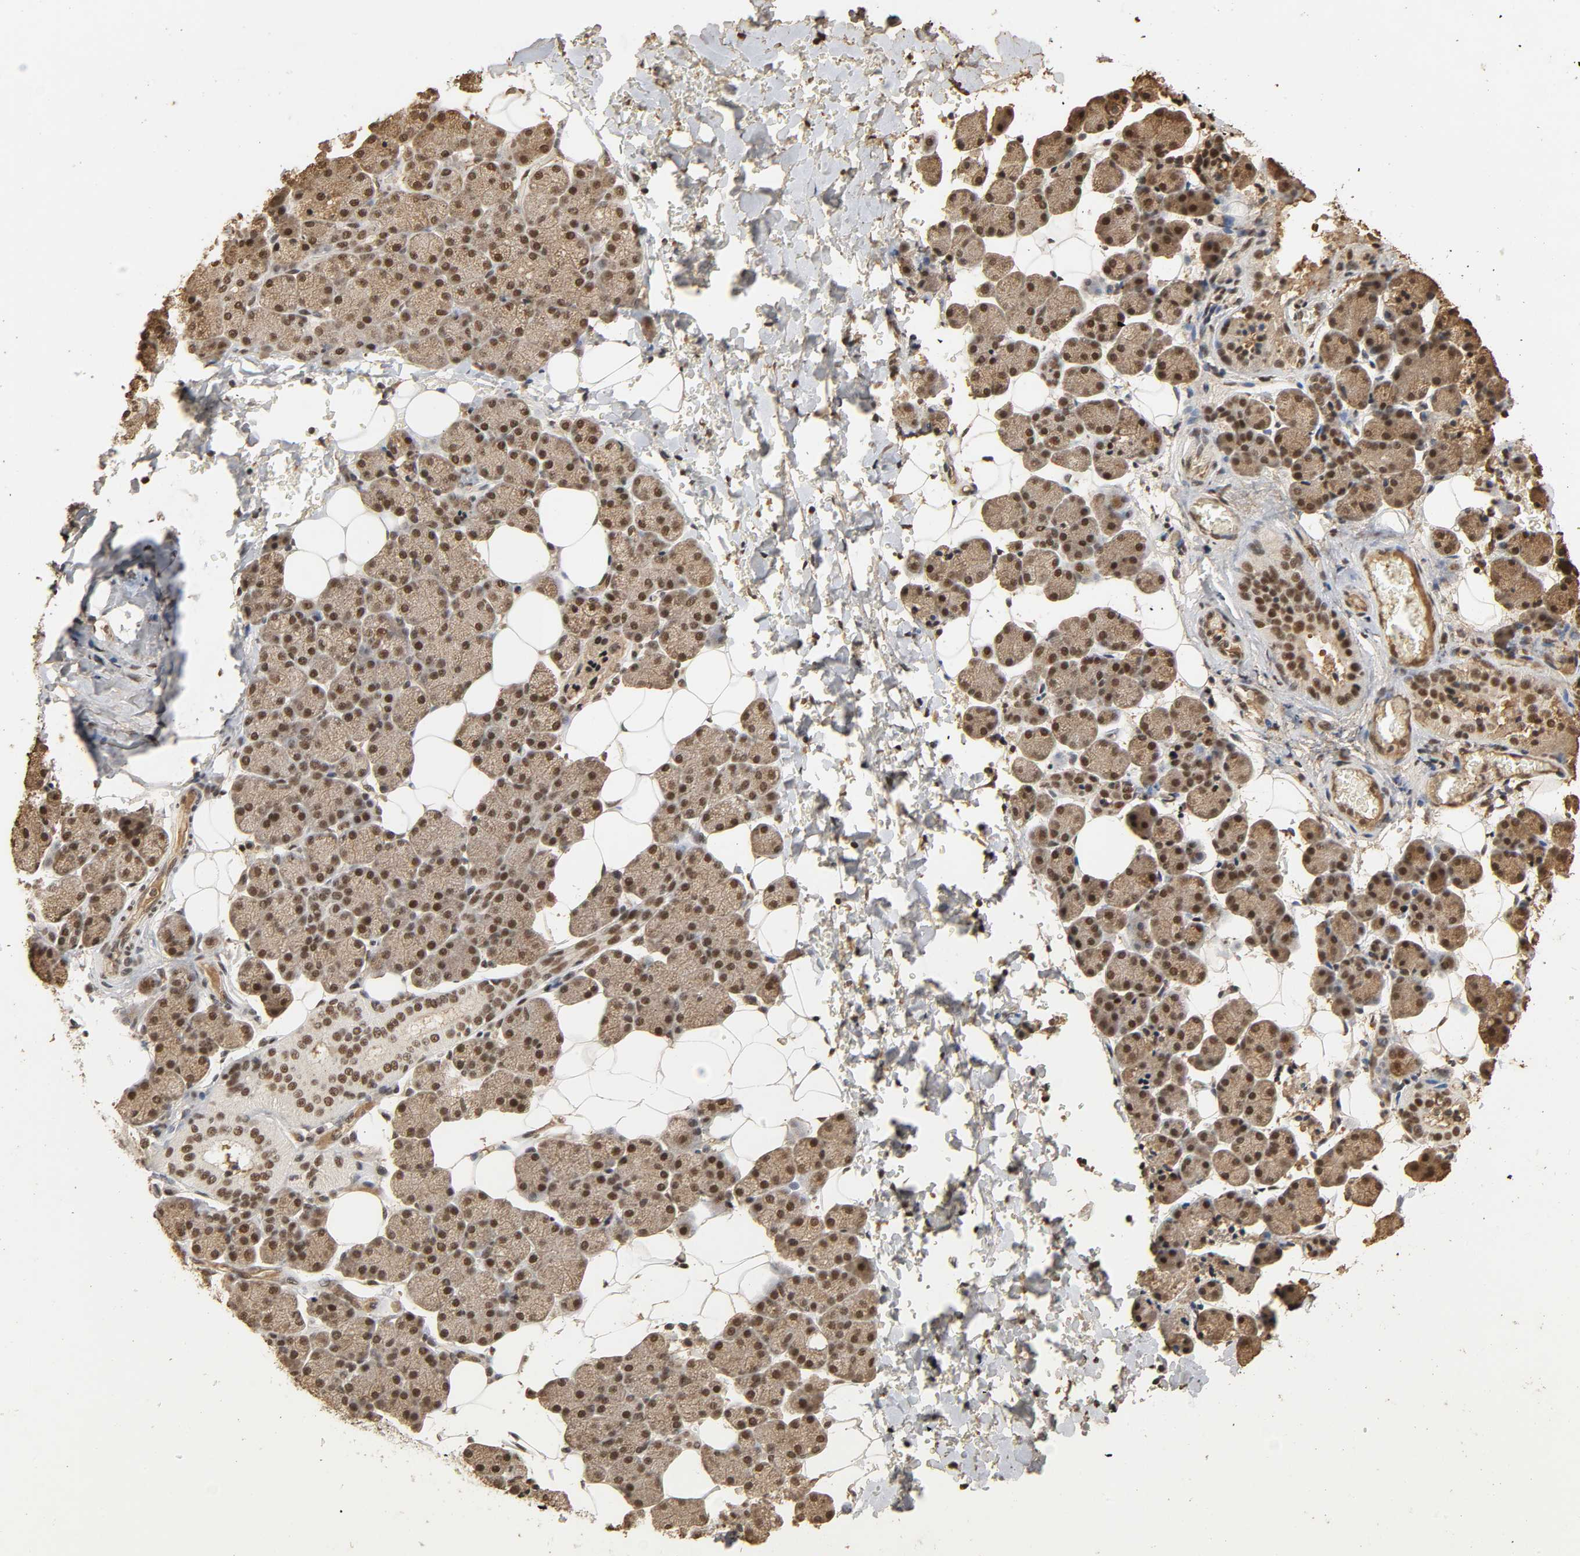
{"staining": {"intensity": "strong", "quantity": ">75%", "location": "cytoplasmic/membranous,nuclear"}, "tissue": "salivary gland", "cell_type": "Glandular cells", "image_type": "normal", "snomed": [{"axis": "morphology", "description": "Normal tissue, NOS"}, {"axis": "topography", "description": "Lymph node"}, {"axis": "topography", "description": "Salivary gland"}], "caption": "High-power microscopy captured an IHC micrograph of unremarkable salivary gland, revealing strong cytoplasmic/membranous,nuclear expression in approximately >75% of glandular cells.", "gene": "NCOA6", "patient": {"sex": "male", "age": 8}}